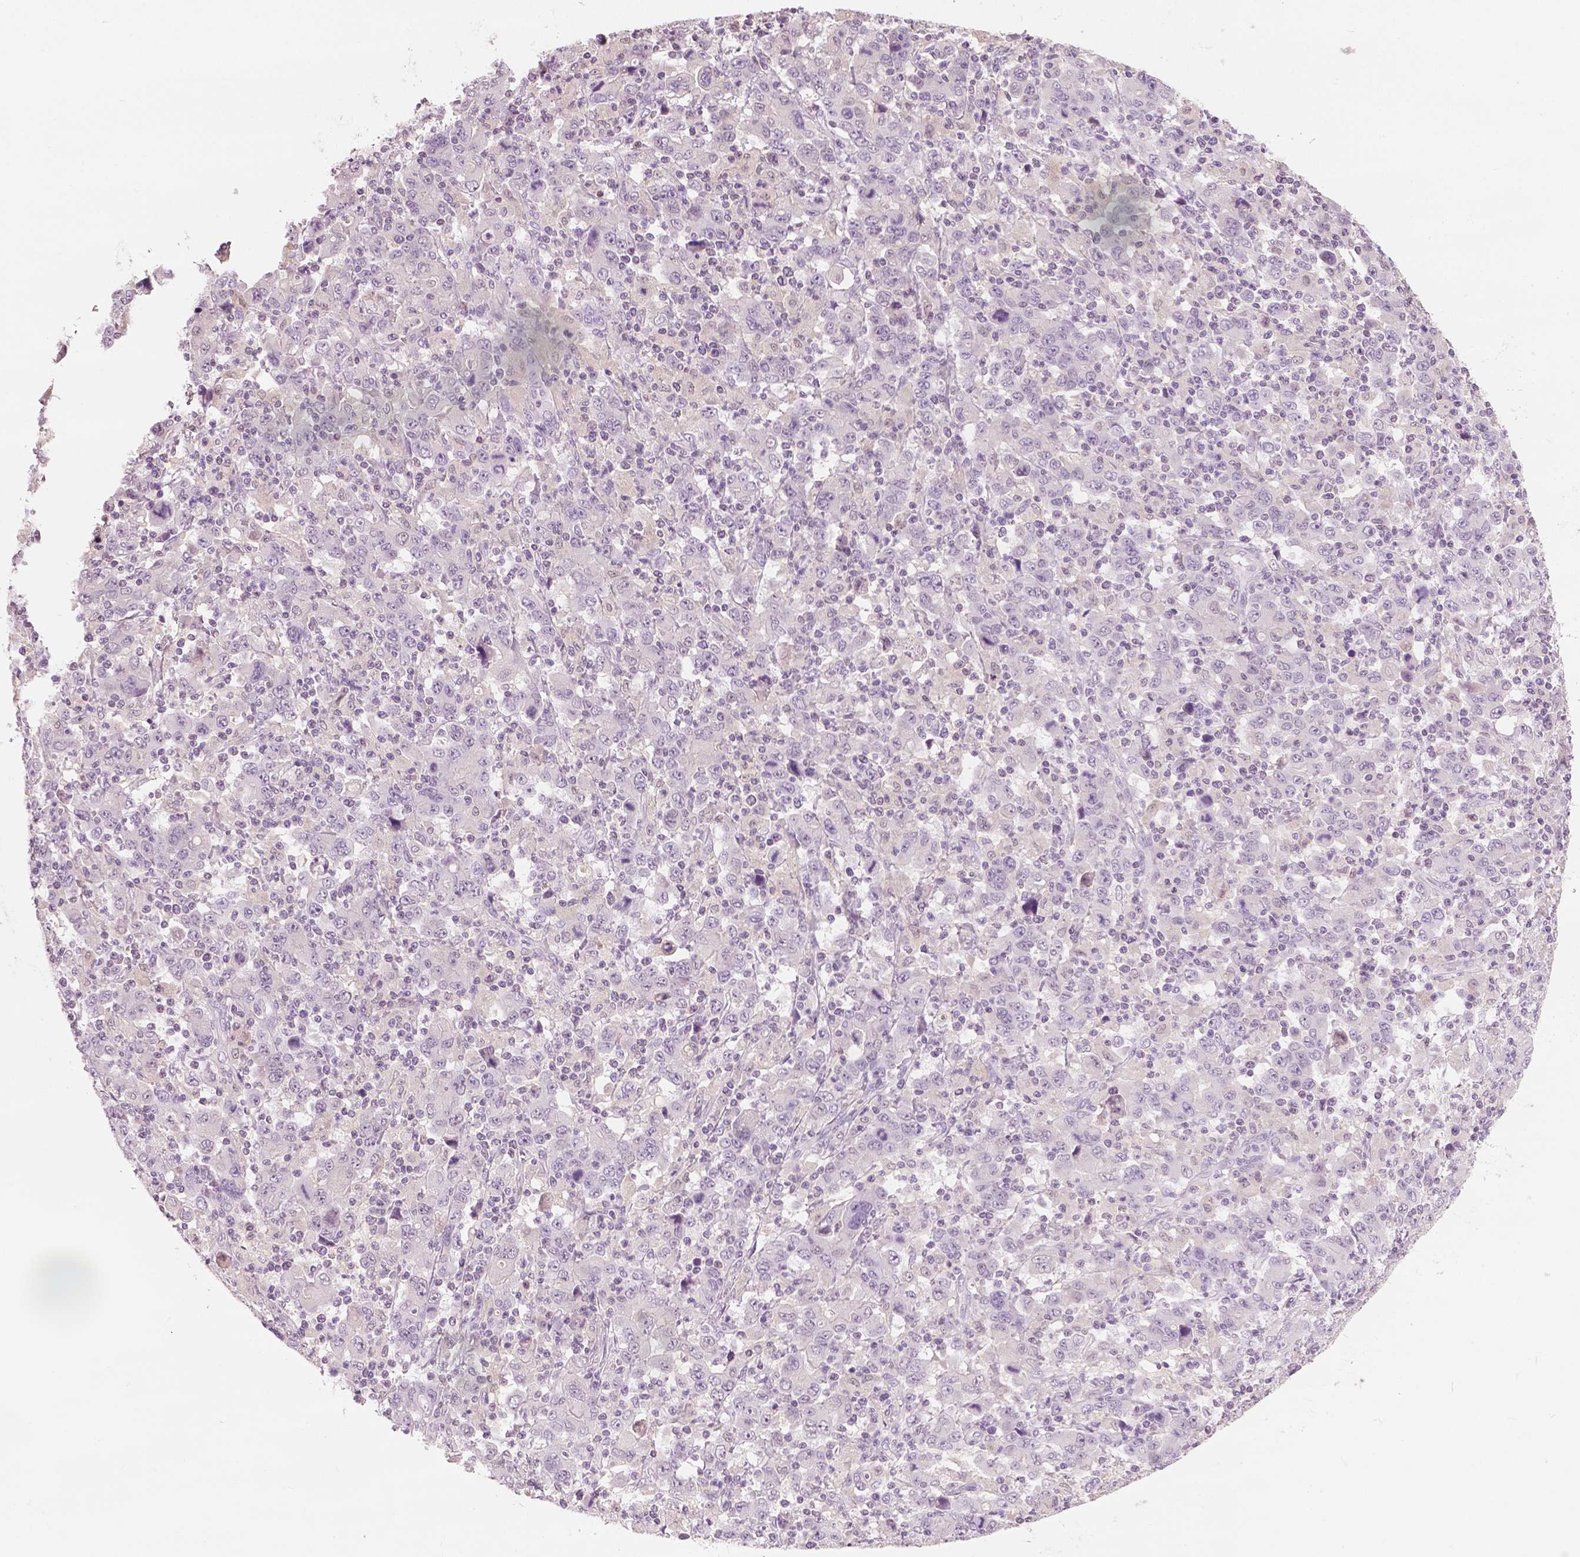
{"staining": {"intensity": "negative", "quantity": "none", "location": "none"}, "tissue": "stomach cancer", "cell_type": "Tumor cells", "image_type": "cancer", "snomed": [{"axis": "morphology", "description": "Adenocarcinoma, NOS"}, {"axis": "topography", "description": "Stomach, upper"}], "caption": "The micrograph displays no significant staining in tumor cells of adenocarcinoma (stomach). (Stains: DAB (3,3'-diaminobenzidine) IHC with hematoxylin counter stain, Microscopy: brightfield microscopy at high magnification).", "gene": "GALM", "patient": {"sex": "male", "age": 69}}